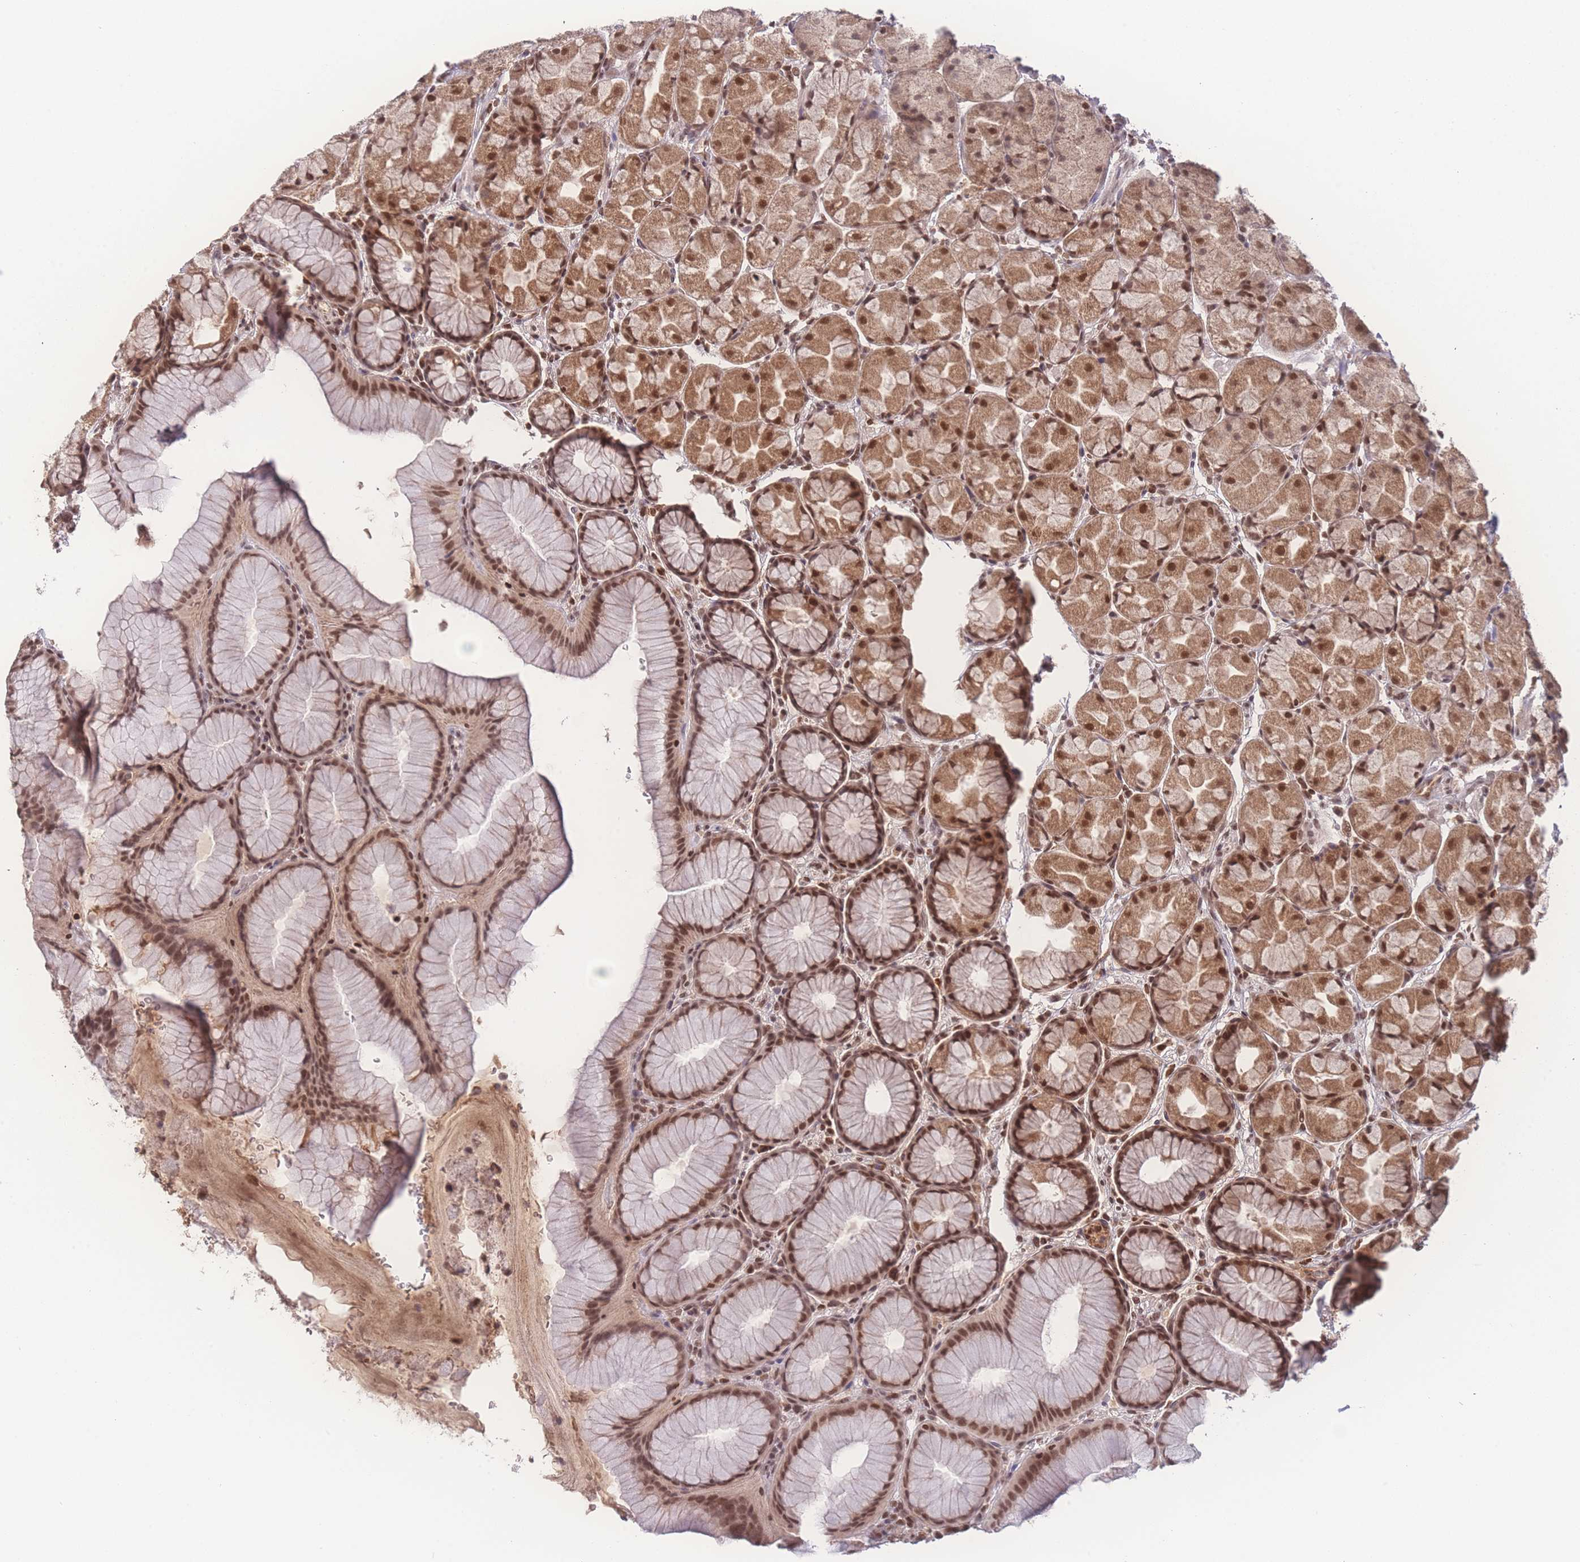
{"staining": {"intensity": "strong", "quantity": ">75%", "location": "cytoplasmic/membranous,nuclear"}, "tissue": "stomach", "cell_type": "Glandular cells", "image_type": "normal", "snomed": [{"axis": "morphology", "description": "Normal tissue, NOS"}, {"axis": "topography", "description": "Stomach"}], "caption": "Protein analysis of unremarkable stomach reveals strong cytoplasmic/membranous,nuclear staining in about >75% of glandular cells.", "gene": "RAVER1", "patient": {"sex": "male", "age": 57}}